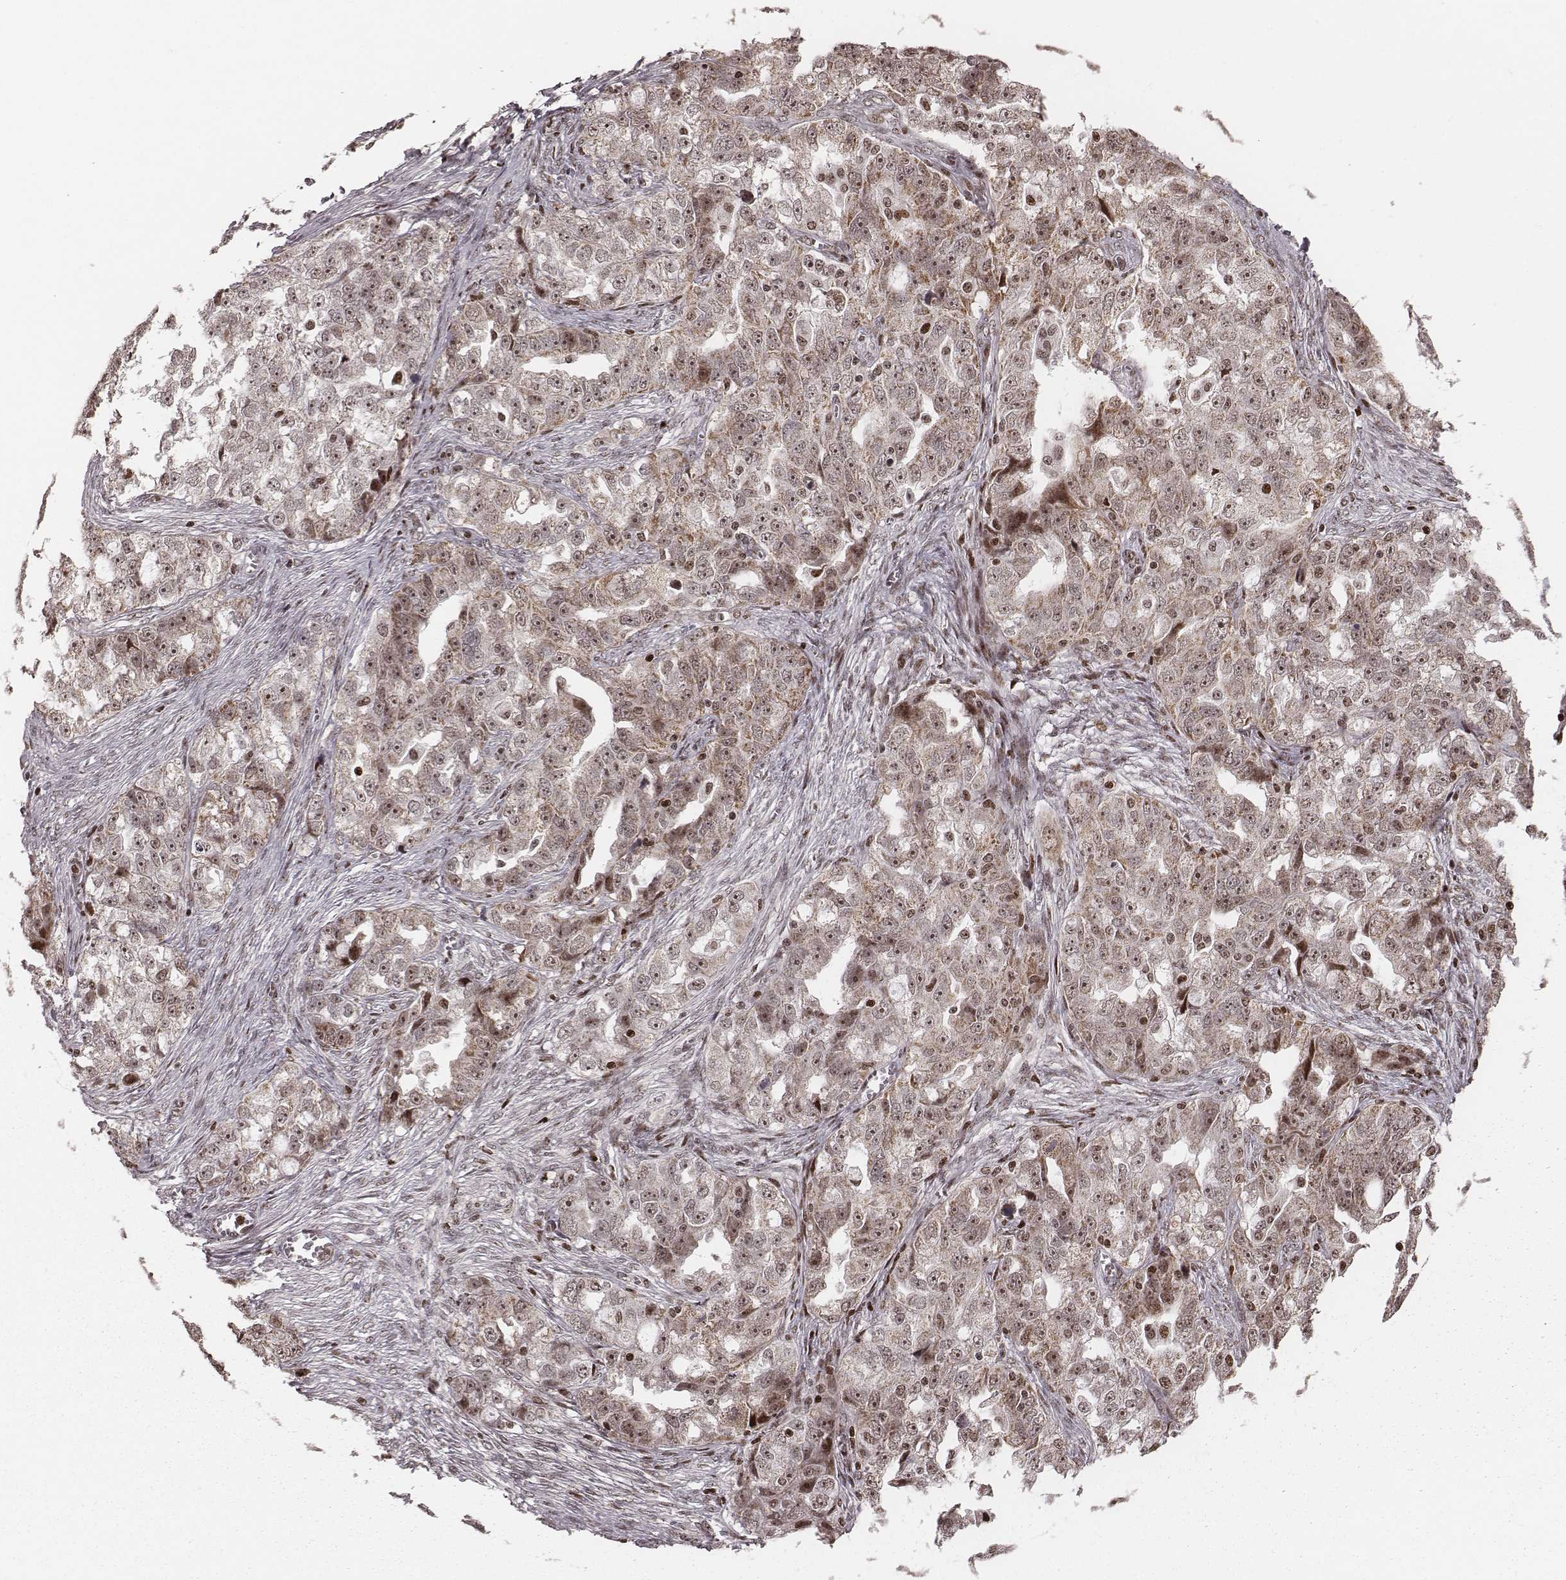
{"staining": {"intensity": "weak", "quantity": ">75%", "location": "cytoplasmic/membranous,nuclear"}, "tissue": "ovarian cancer", "cell_type": "Tumor cells", "image_type": "cancer", "snomed": [{"axis": "morphology", "description": "Cystadenocarcinoma, serous, NOS"}, {"axis": "topography", "description": "Ovary"}], "caption": "Immunohistochemistry (IHC) (DAB (3,3'-diaminobenzidine)) staining of ovarian serous cystadenocarcinoma demonstrates weak cytoplasmic/membranous and nuclear protein positivity in about >75% of tumor cells.", "gene": "VRK3", "patient": {"sex": "female", "age": 51}}